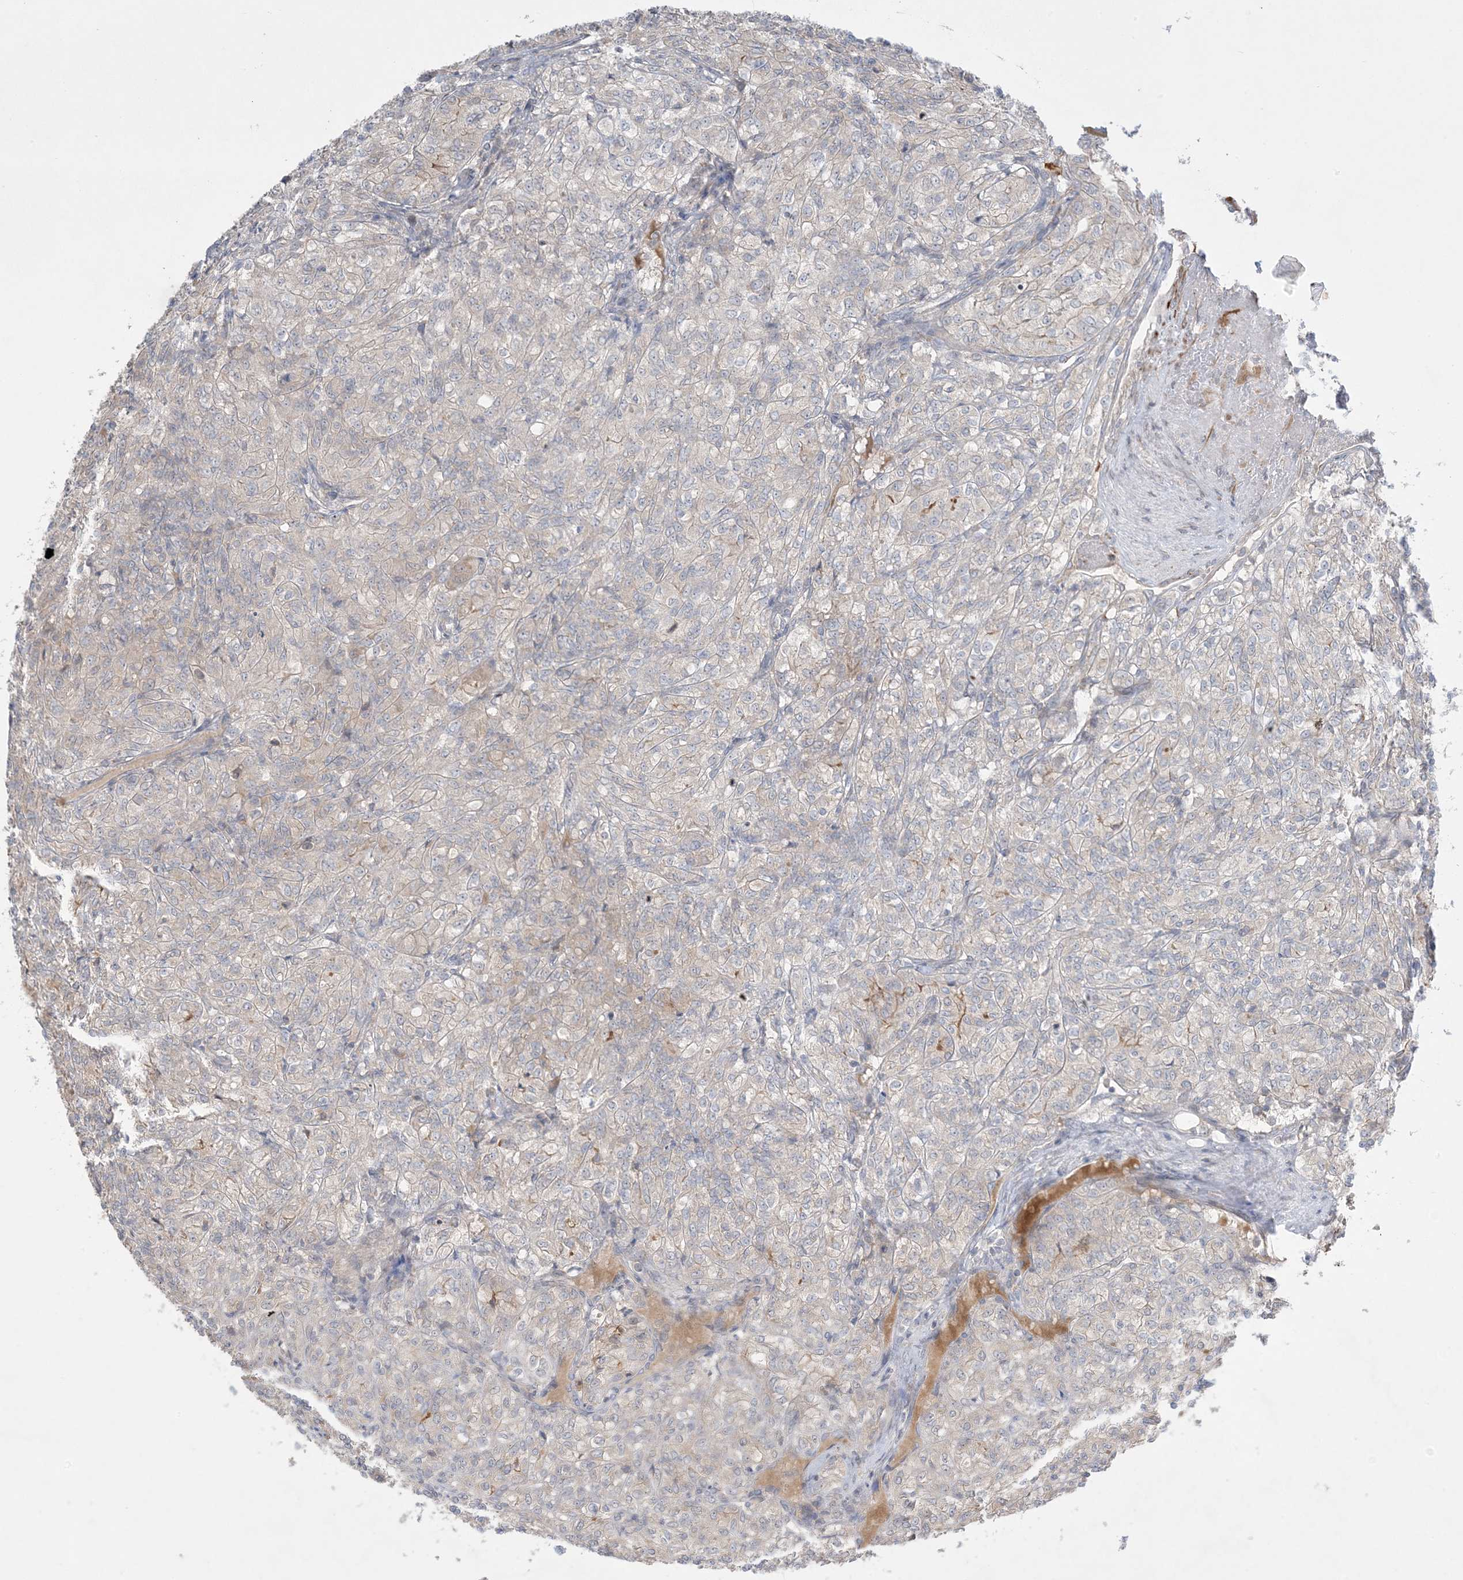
{"staining": {"intensity": "negative", "quantity": "none", "location": "none"}, "tissue": "renal cancer", "cell_type": "Tumor cells", "image_type": "cancer", "snomed": [{"axis": "morphology", "description": "Adenocarcinoma, NOS"}, {"axis": "topography", "description": "Kidney"}], "caption": "Tumor cells are negative for protein expression in human renal cancer.", "gene": "MMGT1", "patient": {"sex": "male", "age": 77}}